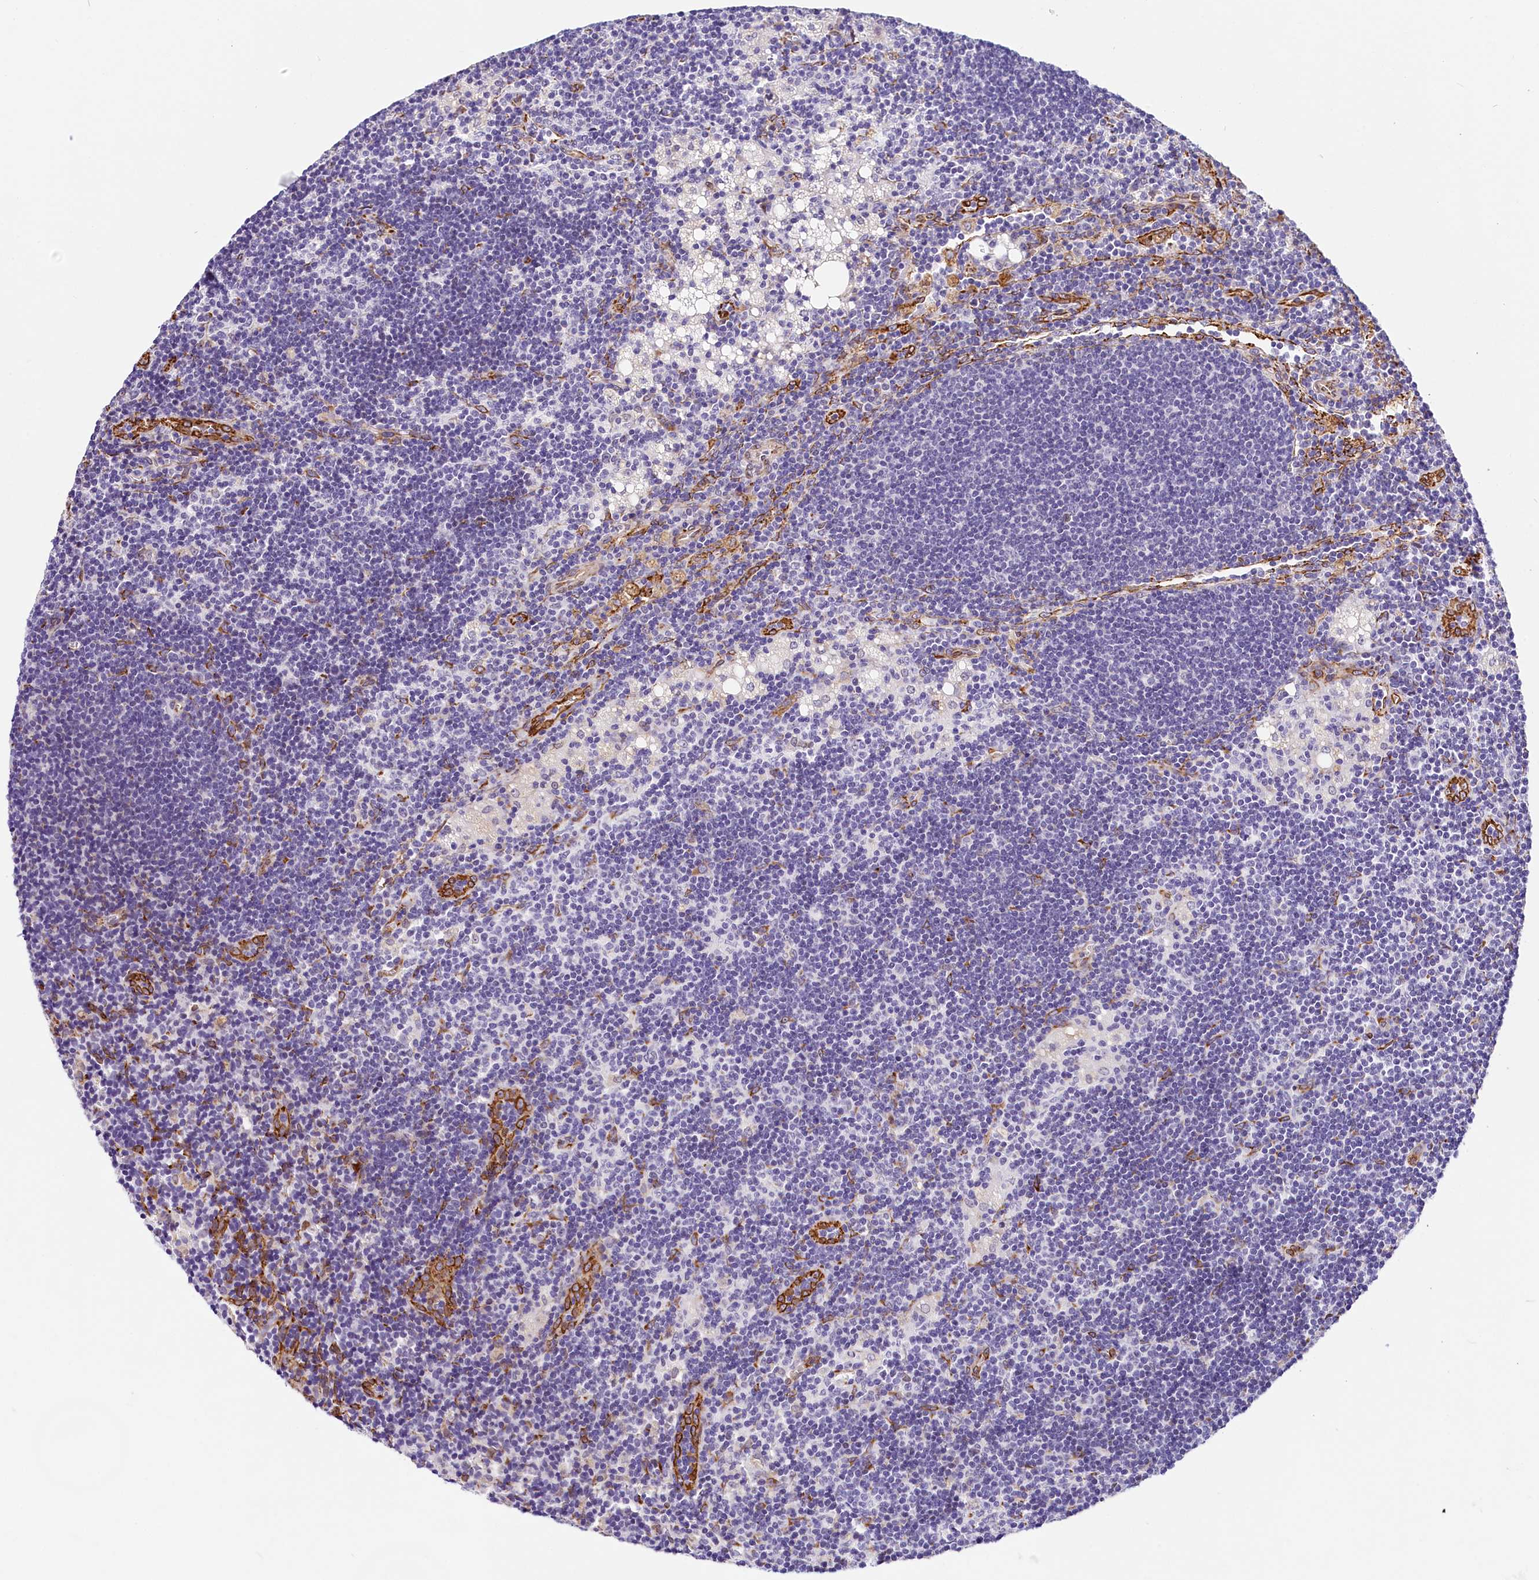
{"staining": {"intensity": "negative", "quantity": "none", "location": "none"}, "tissue": "lymph node", "cell_type": "Germinal center cells", "image_type": "normal", "snomed": [{"axis": "morphology", "description": "Normal tissue, NOS"}, {"axis": "topography", "description": "Lymph node"}], "caption": "Immunohistochemical staining of normal lymph node displays no significant expression in germinal center cells. (Brightfield microscopy of DAB (3,3'-diaminobenzidine) immunohistochemistry at high magnification).", "gene": "ITGA1", "patient": {"sex": "male", "age": 24}}